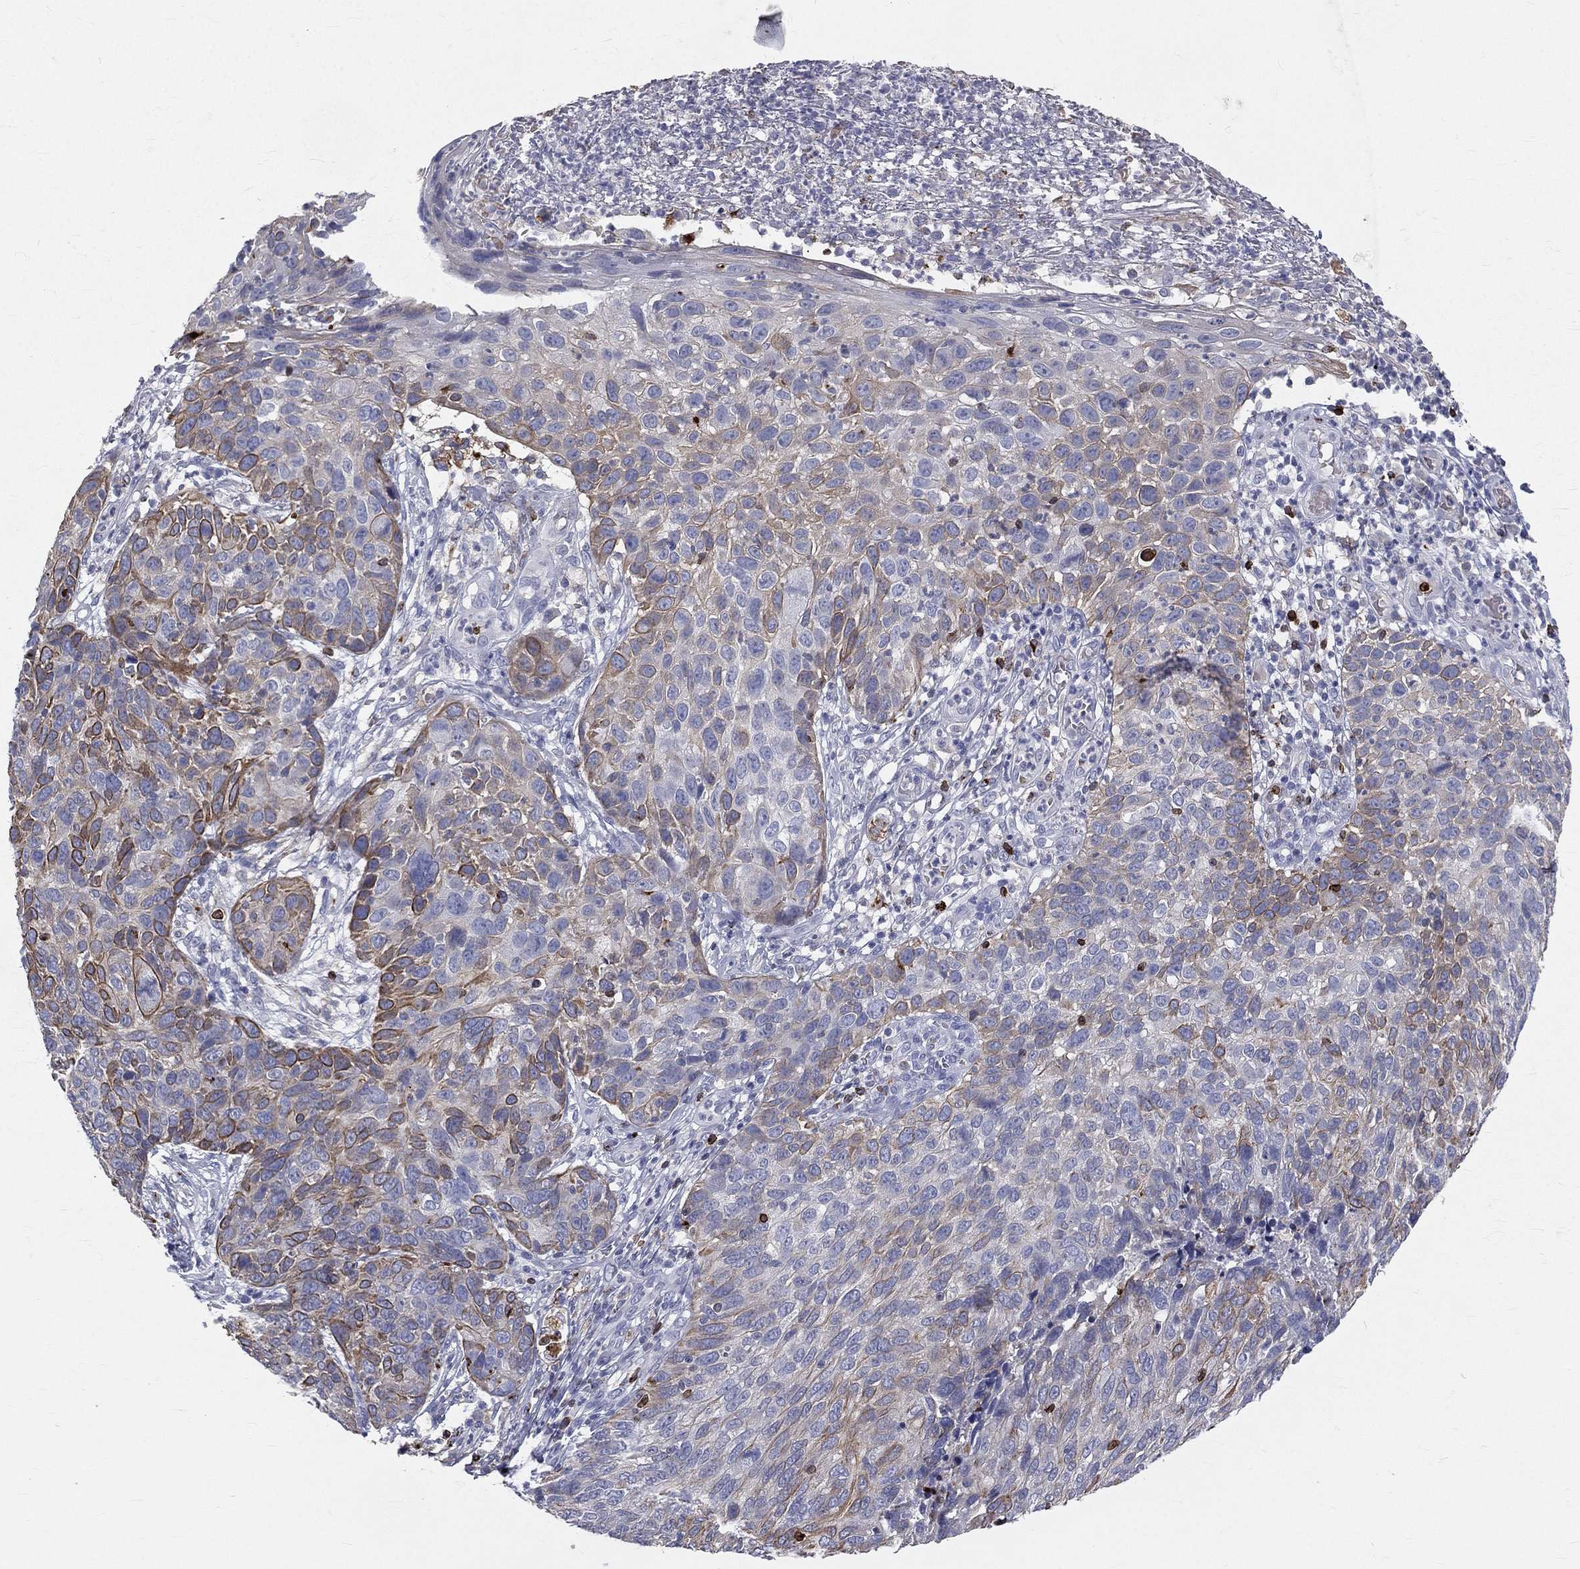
{"staining": {"intensity": "moderate", "quantity": "<25%", "location": "cytoplasmic/membranous"}, "tissue": "skin cancer", "cell_type": "Tumor cells", "image_type": "cancer", "snomed": [{"axis": "morphology", "description": "Squamous cell carcinoma, NOS"}, {"axis": "topography", "description": "Skin"}], "caption": "There is low levels of moderate cytoplasmic/membranous expression in tumor cells of skin squamous cell carcinoma, as demonstrated by immunohistochemical staining (brown color).", "gene": "CTSW", "patient": {"sex": "male", "age": 92}}